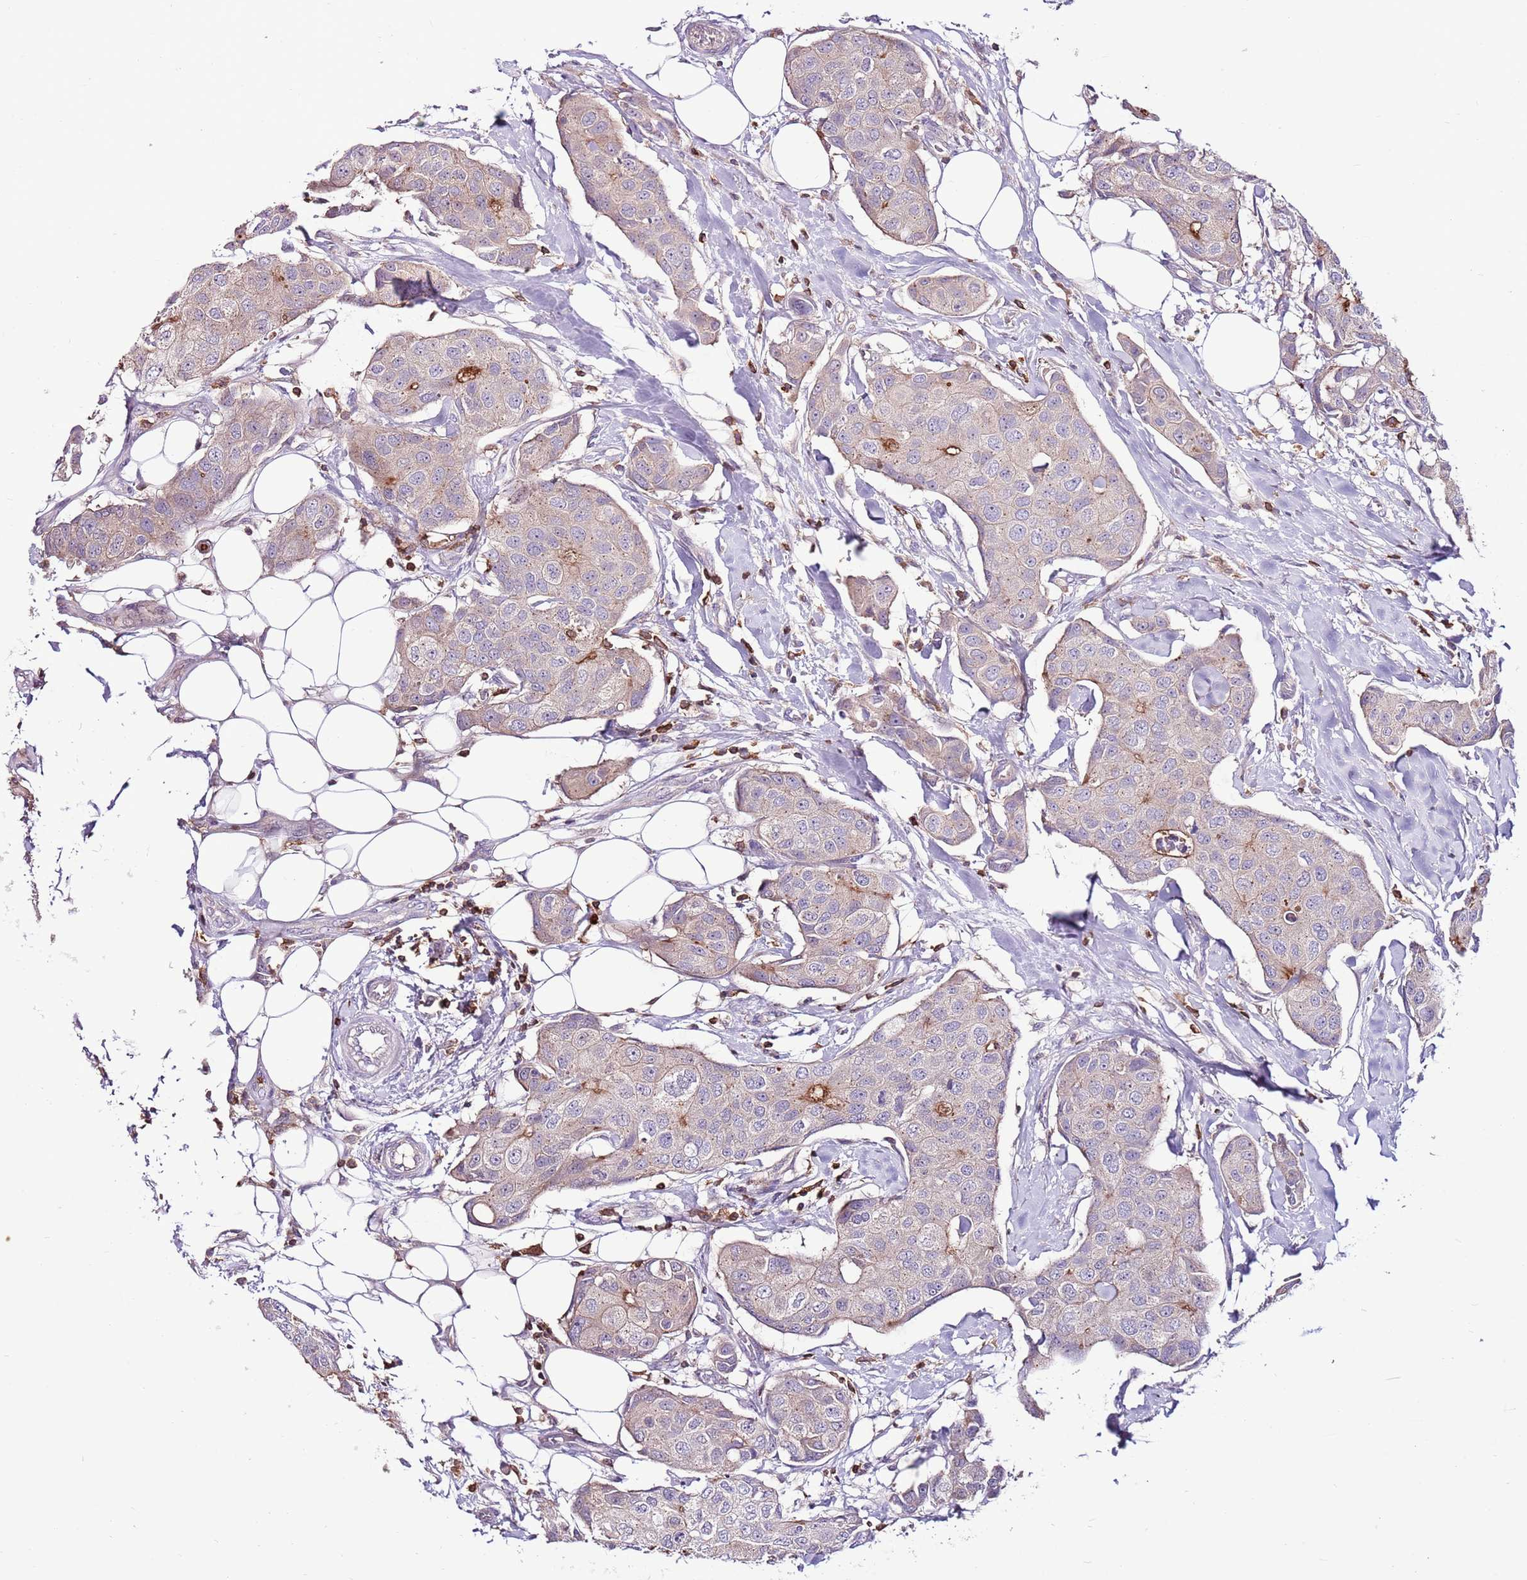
{"staining": {"intensity": "weak", "quantity": "<25%", "location": "cytoplasmic/membranous"}, "tissue": "breast cancer", "cell_type": "Tumor cells", "image_type": "cancer", "snomed": [{"axis": "morphology", "description": "Duct carcinoma"}, {"axis": "topography", "description": "Breast"}, {"axis": "topography", "description": "Lymph node"}], "caption": "High power microscopy micrograph of an IHC histopathology image of breast cancer, revealing no significant staining in tumor cells.", "gene": "ZSWIM1", "patient": {"sex": "female", "age": 80}}